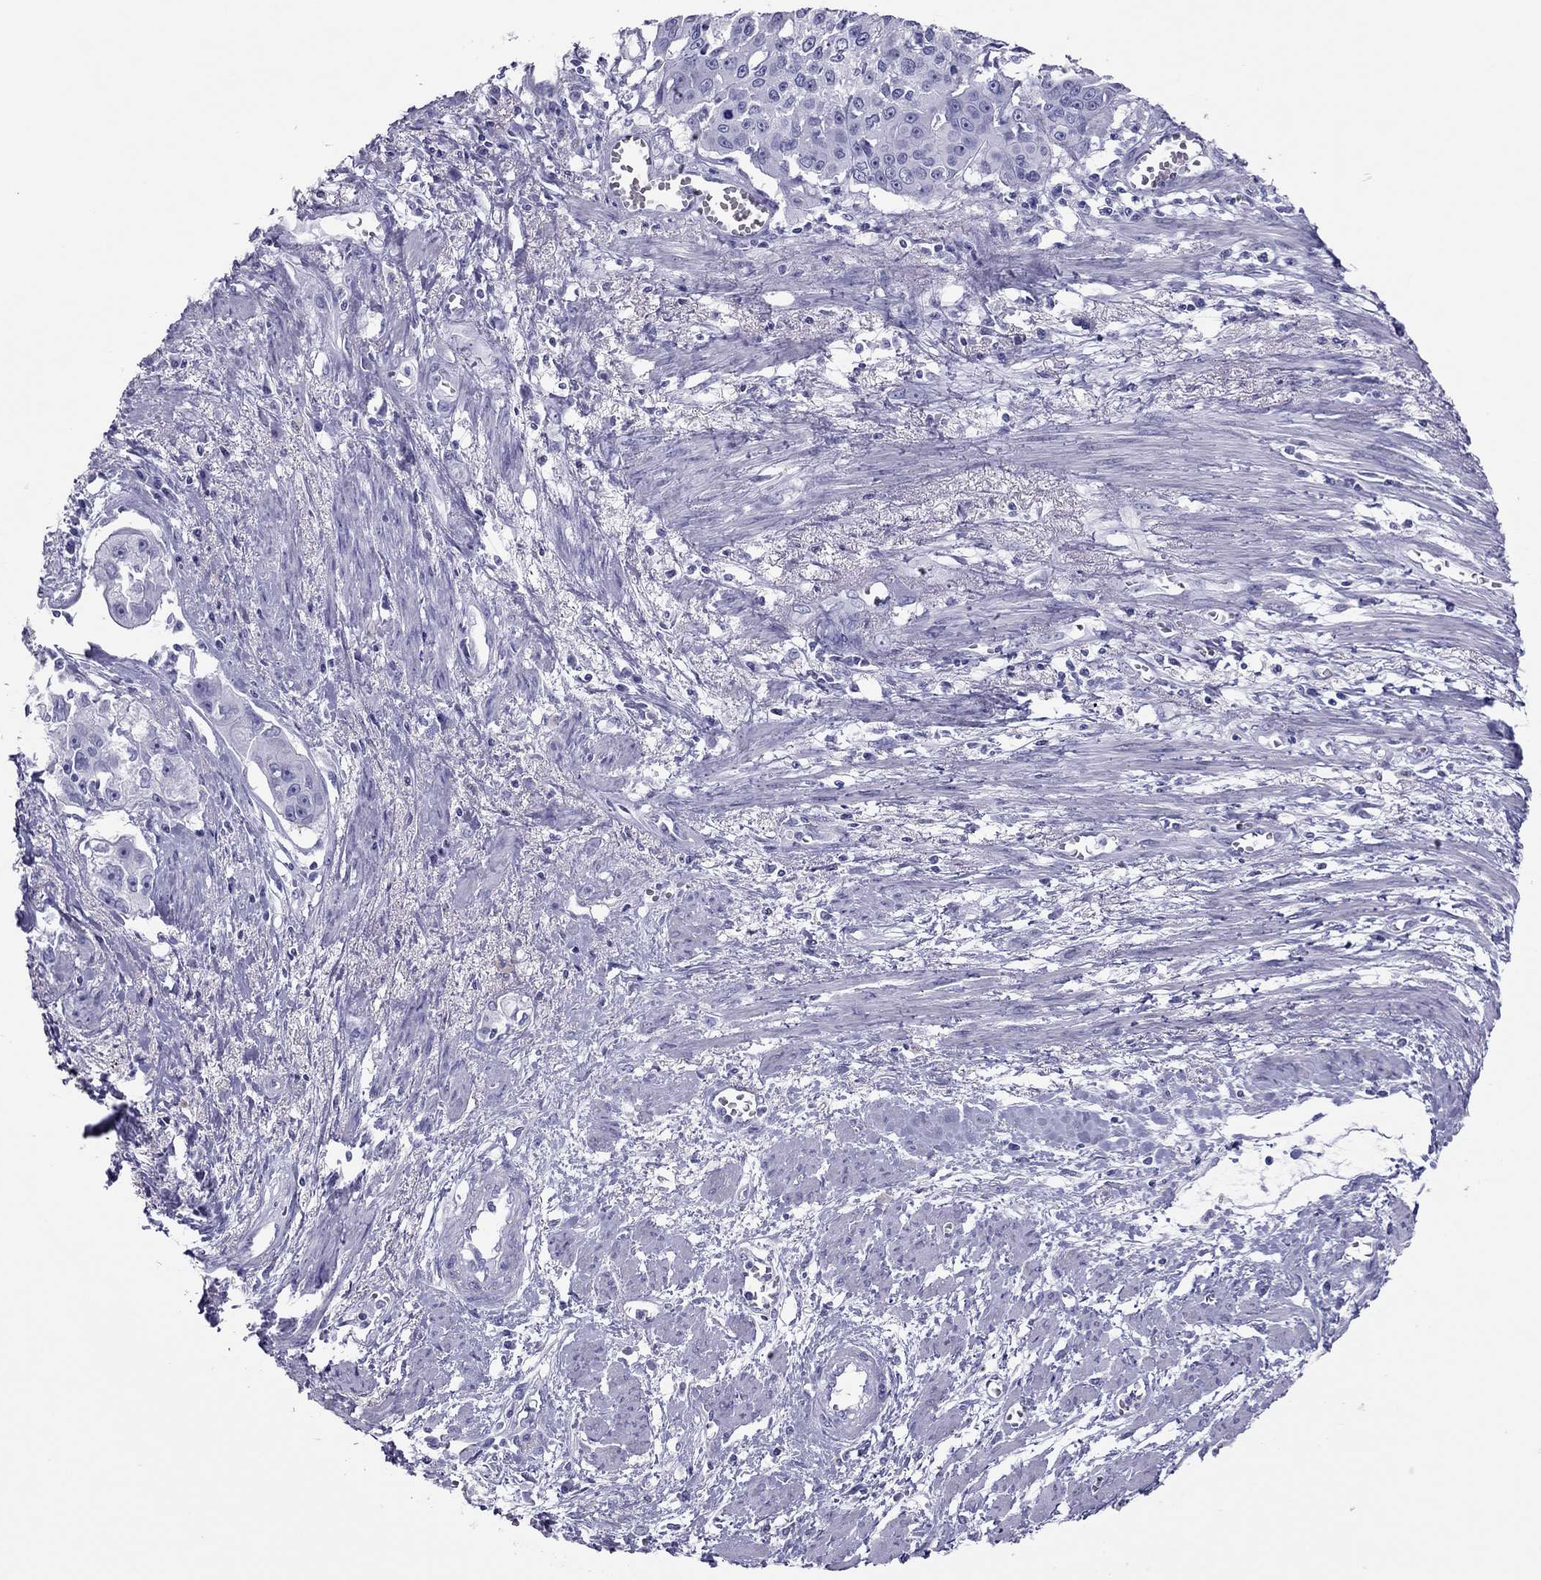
{"staining": {"intensity": "negative", "quantity": "none", "location": "none"}, "tissue": "cervical cancer", "cell_type": "Tumor cells", "image_type": "cancer", "snomed": [{"axis": "morphology", "description": "Squamous cell carcinoma, NOS"}, {"axis": "topography", "description": "Cervix"}], "caption": "High power microscopy image of an immunohistochemistry photomicrograph of cervical cancer, revealing no significant positivity in tumor cells.", "gene": "TSHB", "patient": {"sex": "female", "age": 58}}